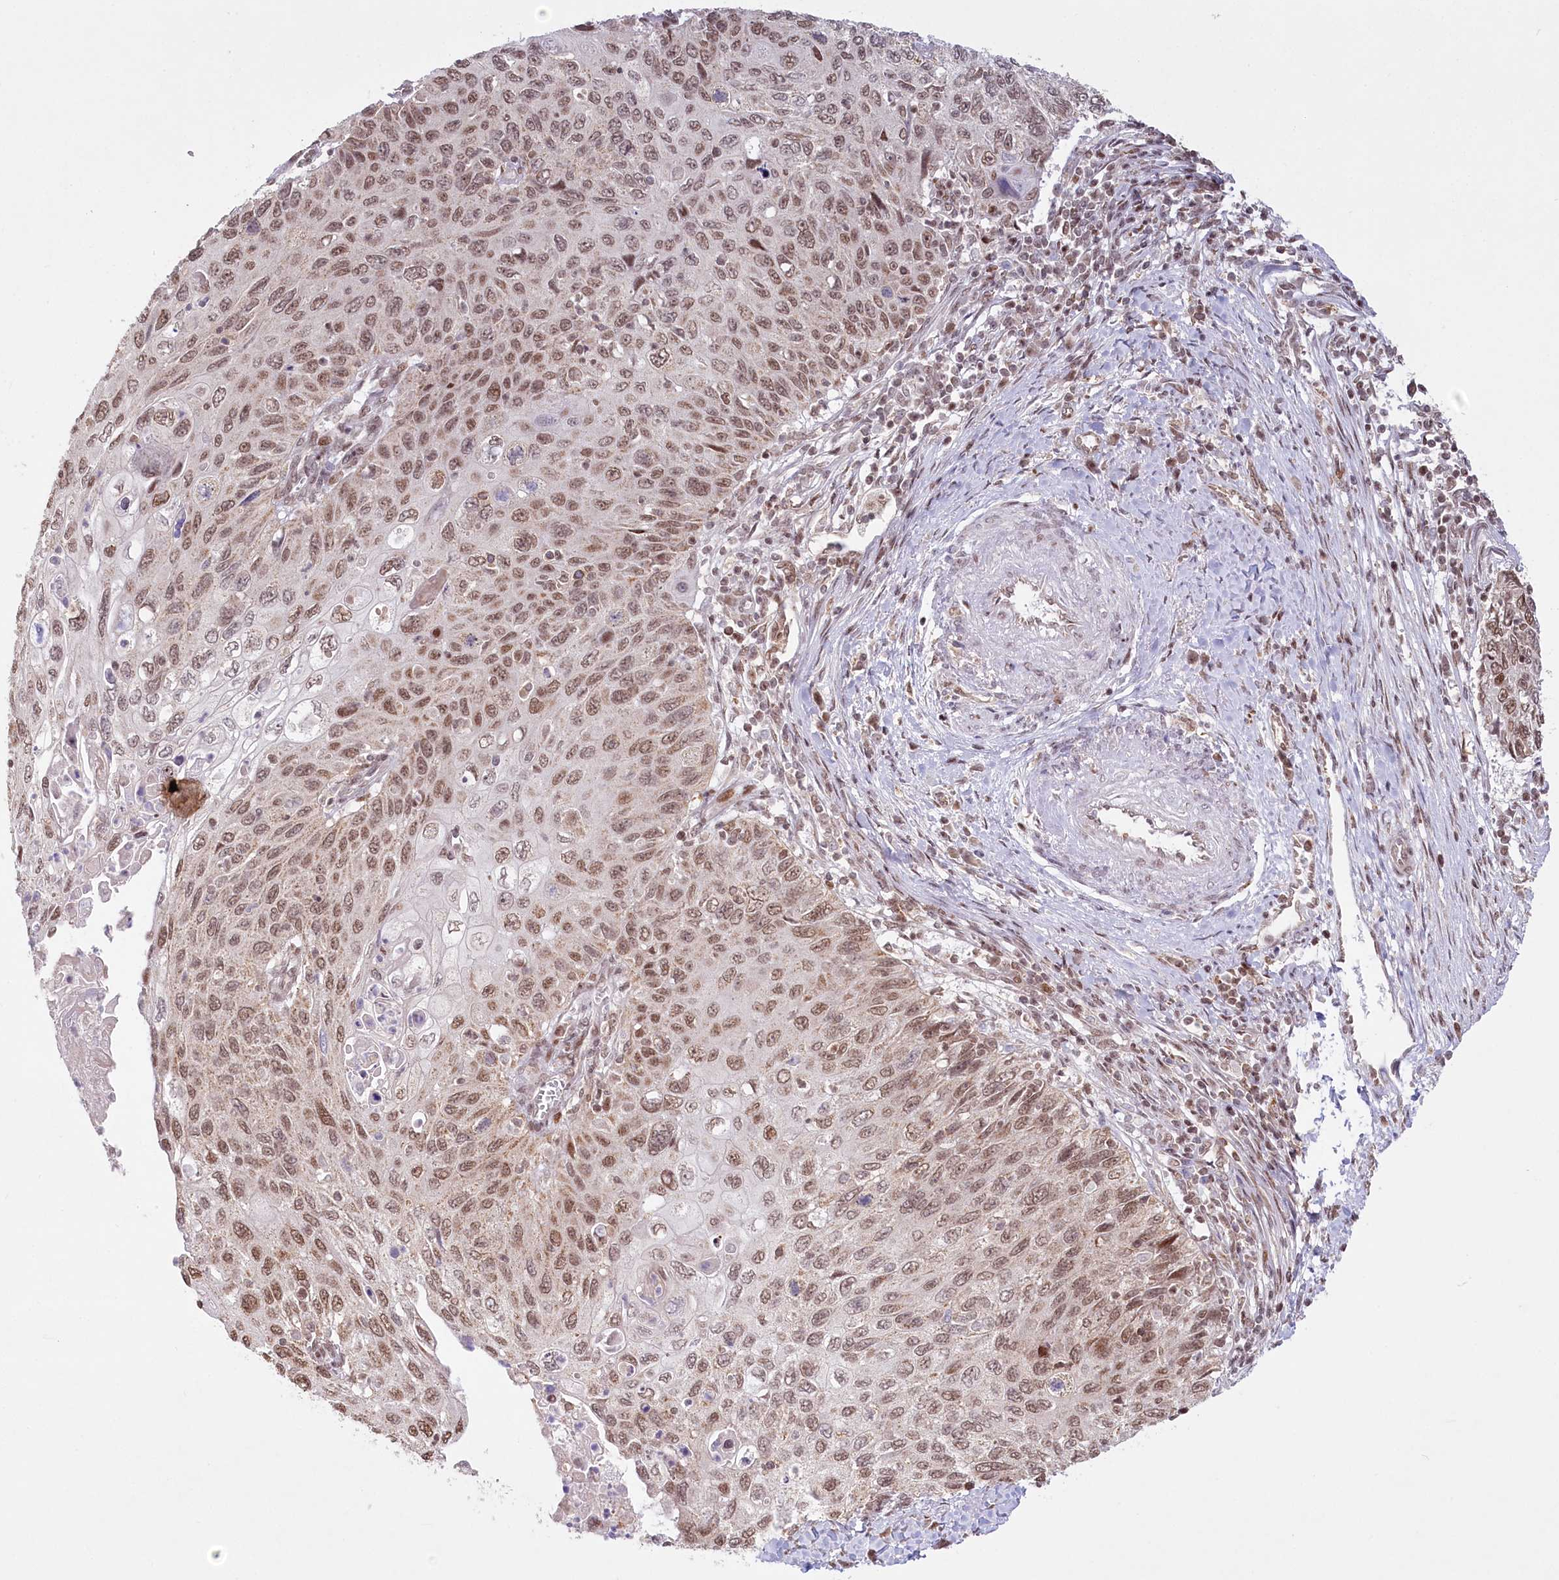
{"staining": {"intensity": "moderate", "quantity": ">75%", "location": "nuclear"}, "tissue": "cervical cancer", "cell_type": "Tumor cells", "image_type": "cancer", "snomed": [{"axis": "morphology", "description": "Squamous cell carcinoma, NOS"}, {"axis": "topography", "description": "Cervix"}], "caption": "Immunohistochemical staining of human cervical squamous cell carcinoma demonstrates moderate nuclear protein positivity in about >75% of tumor cells. (Stains: DAB in brown, nuclei in blue, Microscopy: brightfield microscopy at high magnification).", "gene": "PYURF", "patient": {"sex": "female", "age": 70}}